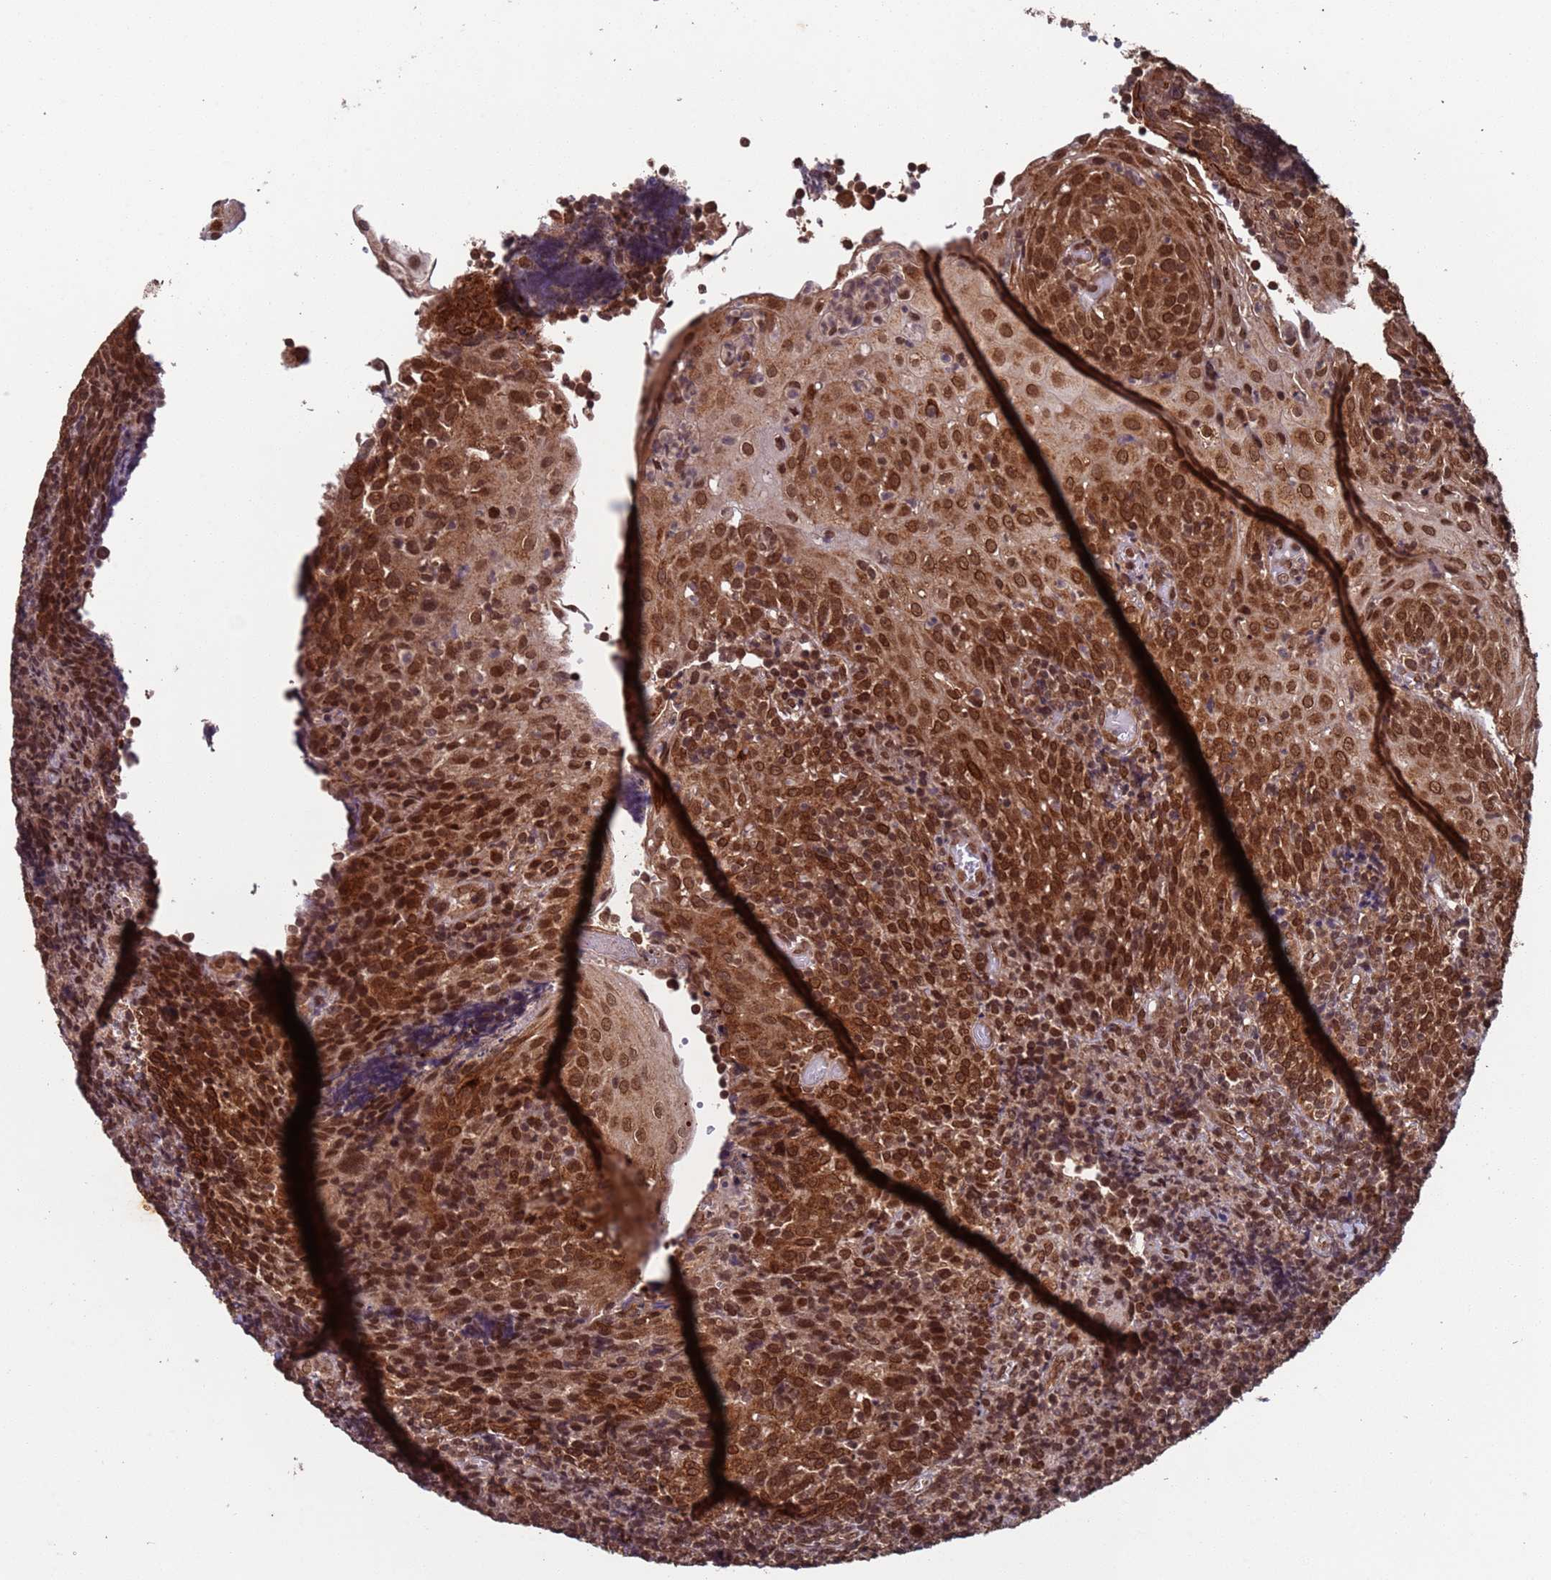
{"staining": {"intensity": "moderate", "quantity": ">75%", "location": "cytoplasmic/membranous,nuclear"}, "tissue": "tonsil", "cell_type": "Germinal center cells", "image_type": "normal", "snomed": [{"axis": "morphology", "description": "Normal tissue, NOS"}, {"axis": "topography", "description": "Tonsil"}], "caption": "Immunohistochemistry photomicrograph of normal tonsil: human tonsil stained using immunohistochemistry (IHC) reveals medium levels of moderate protein expression localized specifically in the cytoplasmic/membranous,nuclear of germinal center cells, appearing as a cytoplasmic/membranous,nuclear brown color.", "gene": "FUBP3", "patient": {"sex": "female", "age": 19}}